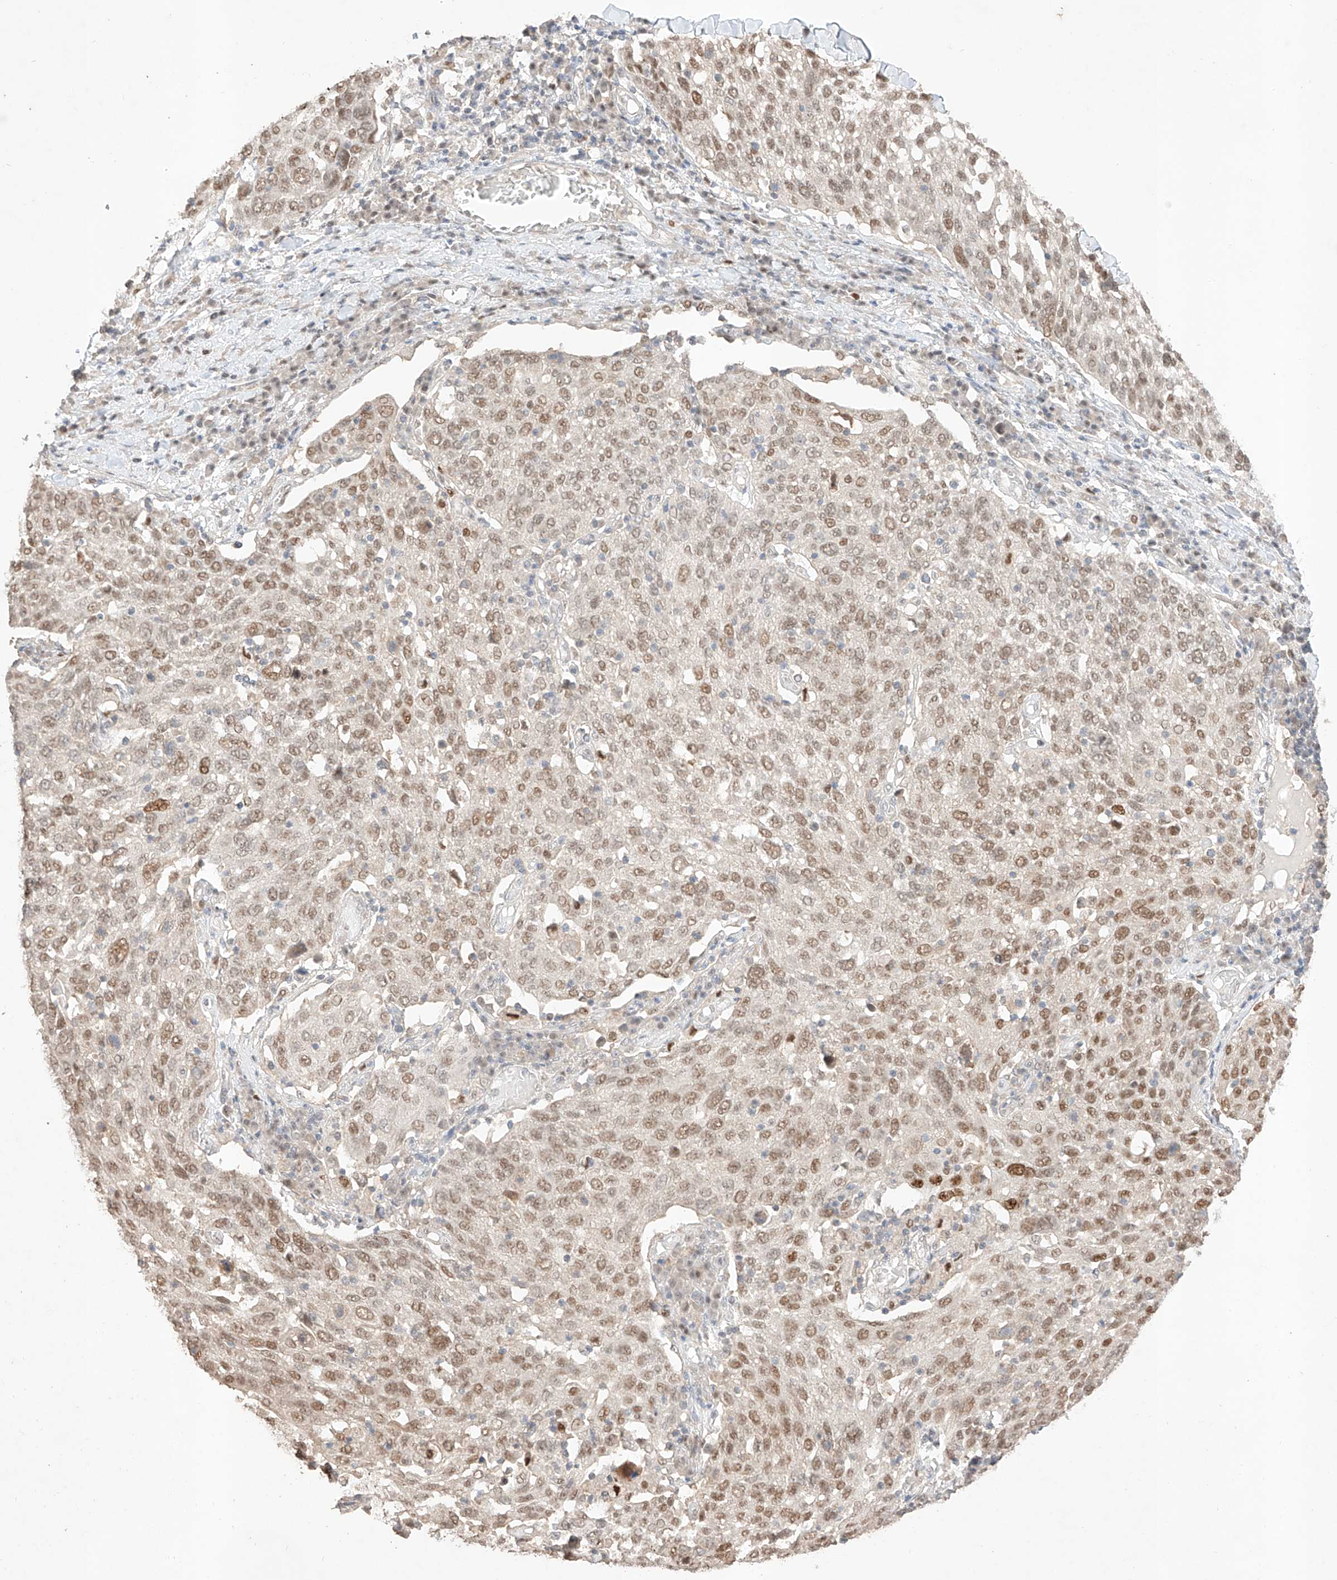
{"staining": {"intensity": "moderate", "quantity": ">75%", "location": "nuclear"}, "tissue": "lung cancer", "cell_type": "Tumor cells", "image_type": "cancer", "snomed": [{"axis": "morphology", "description": "Squamous cell carcinoma, NOS"}, {"axis": "topography", "description": "Lung"}], "caption": "Approximately >75% of tumor cells in lung squamous cell carcinoma reveal moderate nuclear protein staining as visualized by brown immunohistochemical staining.", "gene": "APIP", "patient": {"sex": "male", "age": 65}}